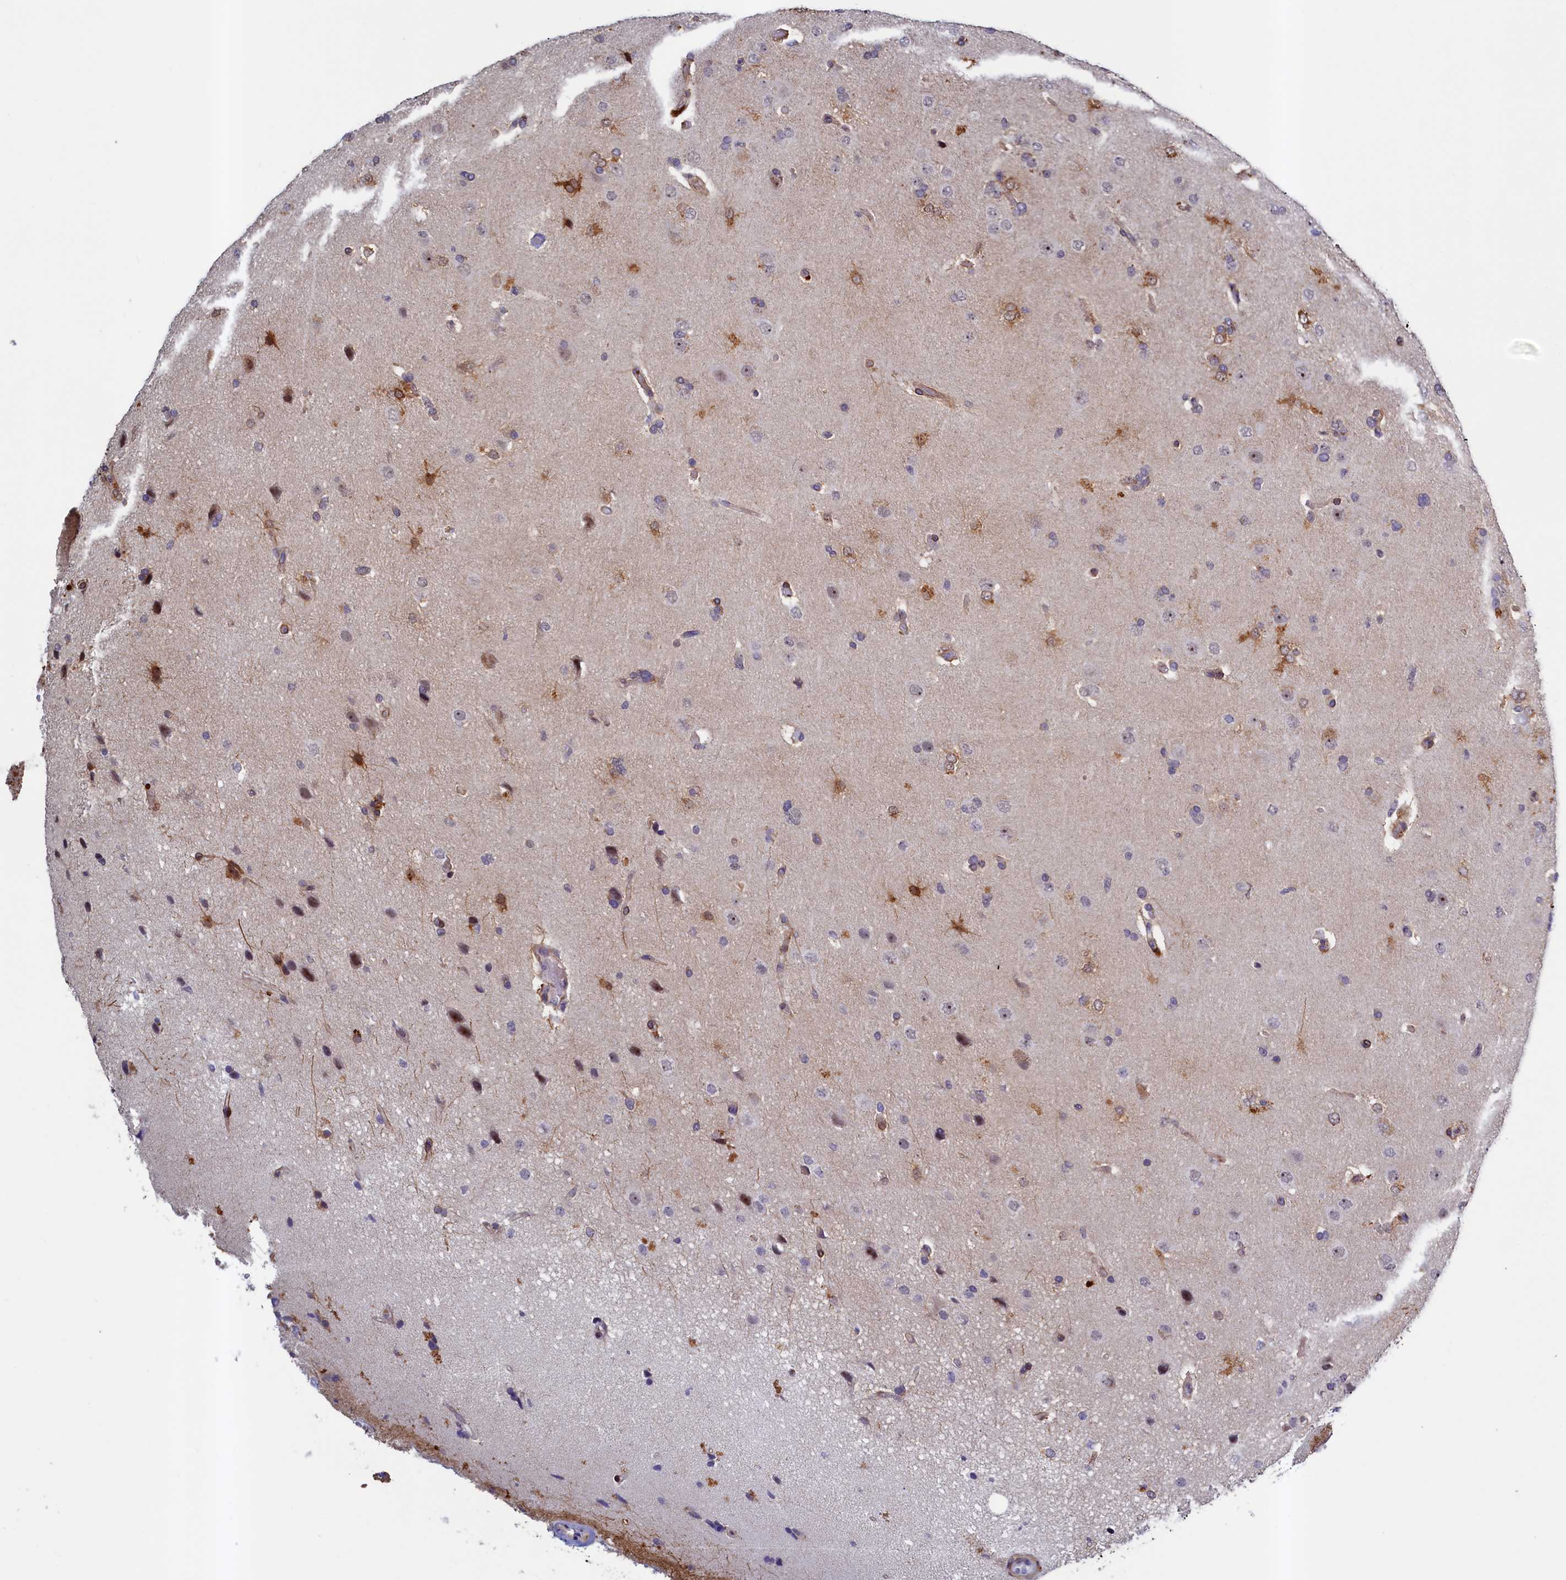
{"staining": {"intensity": "moderate", "quantity": "<25%", "location": "cytoplasmic/membranous"}, "tissue": "glioma", "cell_type": "Tumor cells", "image_type": "cancer", "snomed": [{"axis": "morphology", "description": "Glioma, malignant, High grade"}, {"axis": "topography", "description": "Brain"}], "caption": "IHC (DAB (3,3'-diaminobenzidine)) staining of malignant high-grade glioma exhibits moderate cytoplasmic/membranous protein expression in about <25% of tumor cells. (DAB = brown stain, brightfield microscopy at high magnification).", "gene": "PACSIN3", "patient": {"sex": "male", "age": 72}}